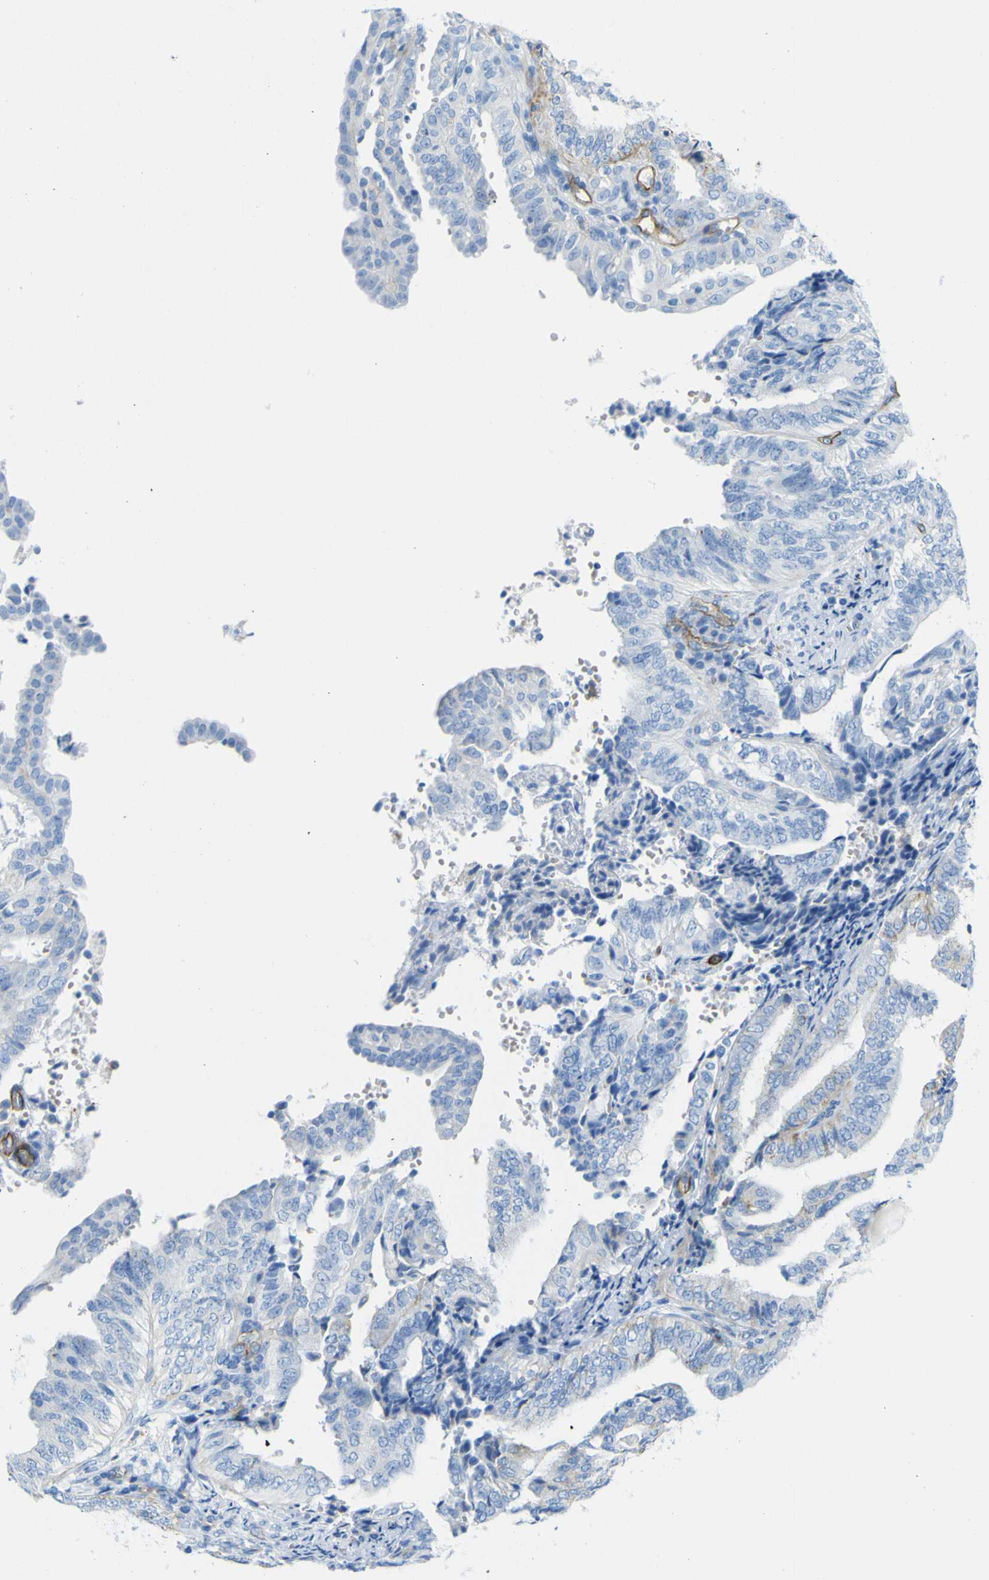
{"staining": {"intensity": "negative", "quantity": "none", "location": "none"}, "tissue": "endometrial cancer", "cell_type": "Tumor cells", "image_type": "cancer", "snomed": [{"axis": "morphology", "description": "Adenocarcinoma, NOS"}, {"axis": "topography", "description": "Endometrium"}], "caption": "The micrograph shows no significant positivity in tumor cells of endometrial adenocarcinoma.", "gene": "CD93", "patient": {"sex": "female", "age": 58}}